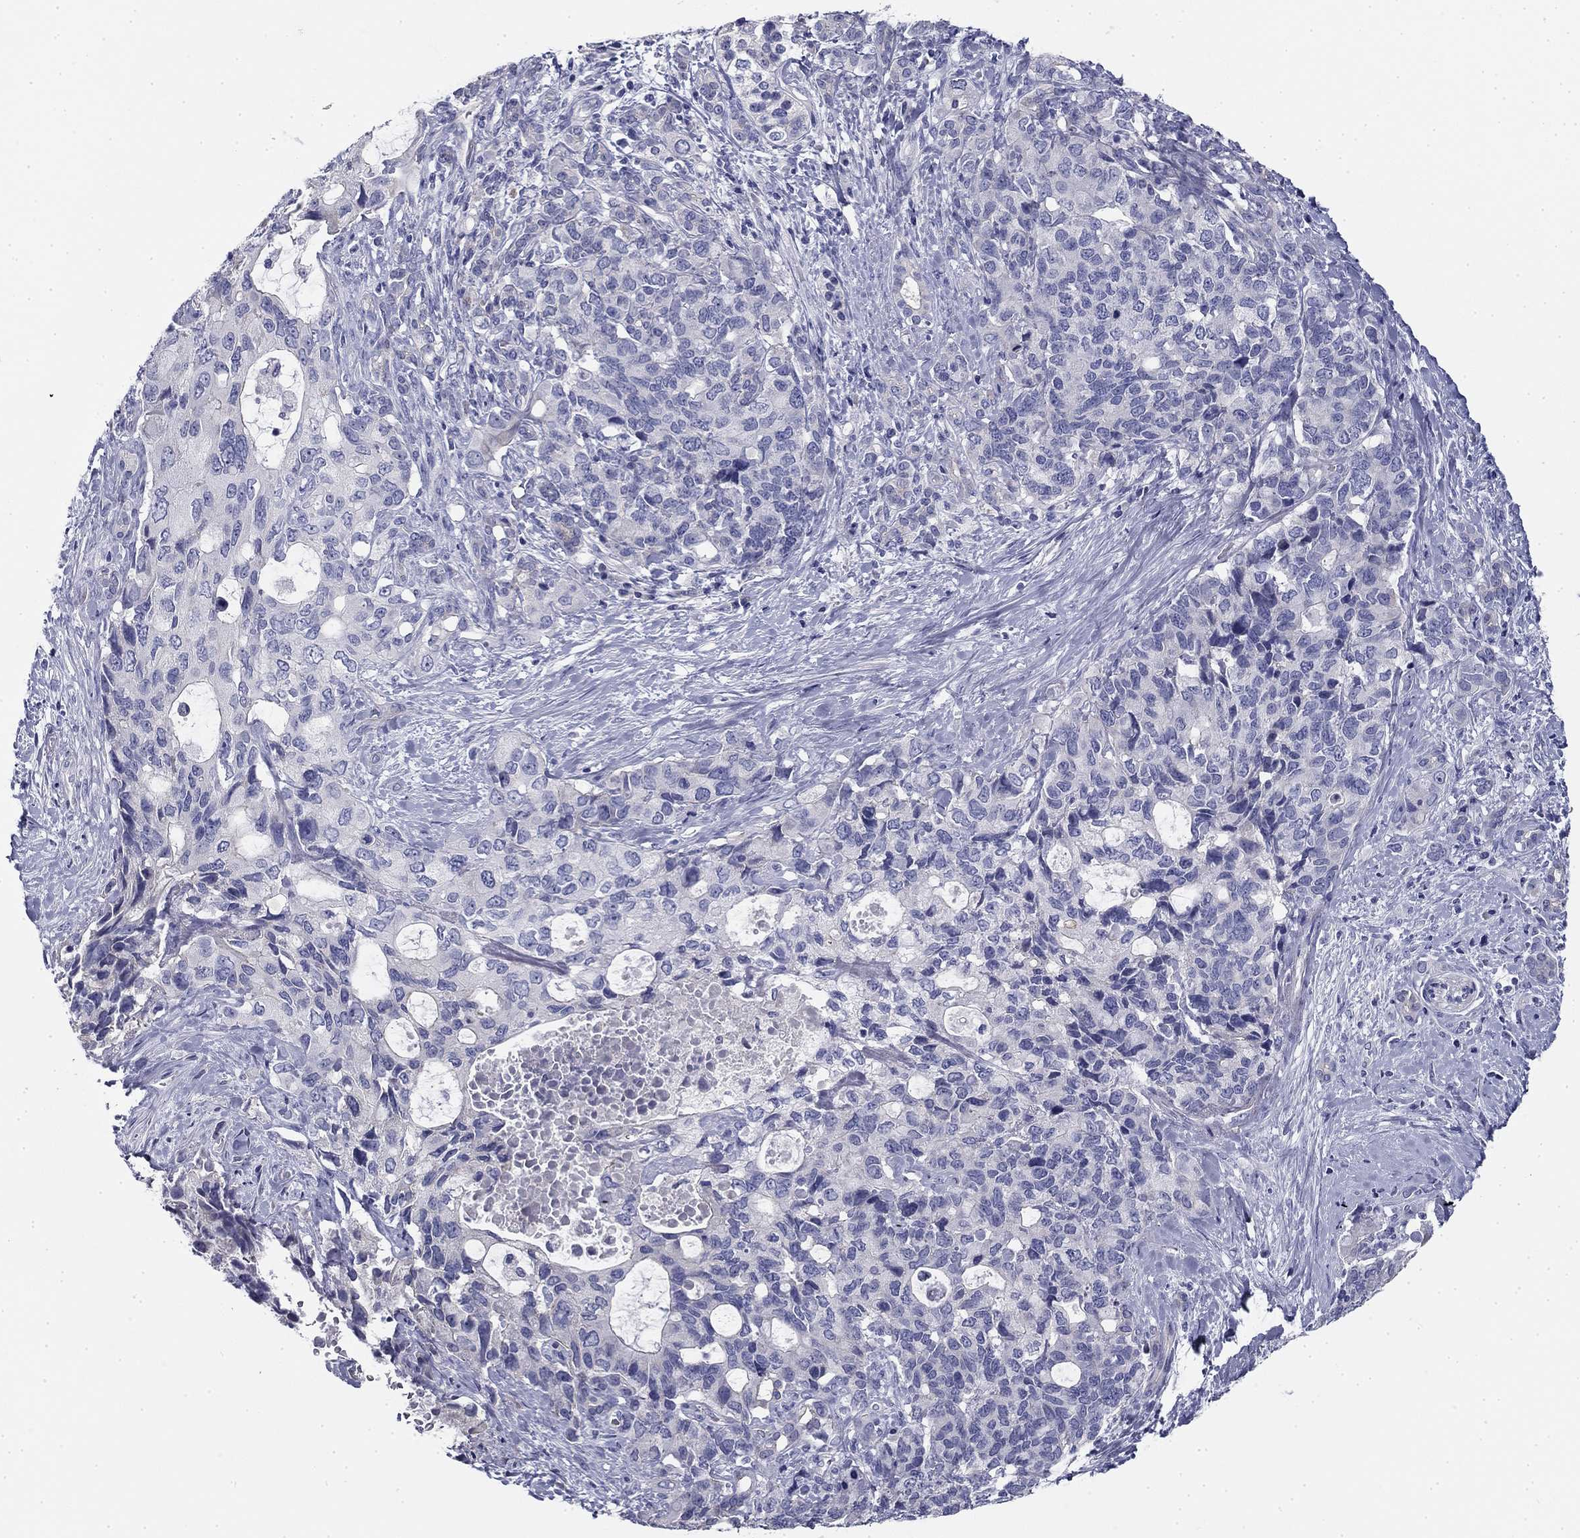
{"staining": {"intensity": "negative", "quantity": "none", "location": "none"}, "tissue": "pancreatic cancer", "cell_type": "Tumor cells", "image_type": "cancer", "snomed": [{"axis": "morphology", "description": "Adenocarcinoma, NOS"}, {"axis": "topography", "description": "Pancreas"}], "caption": "Immunohistochemical staining of human pancreatic cancer (adenocarcinoma) exhibits no significant staining in tumor cells.", "gene": "CPLX4", "patient": {"sex": "female", "age": 56}}